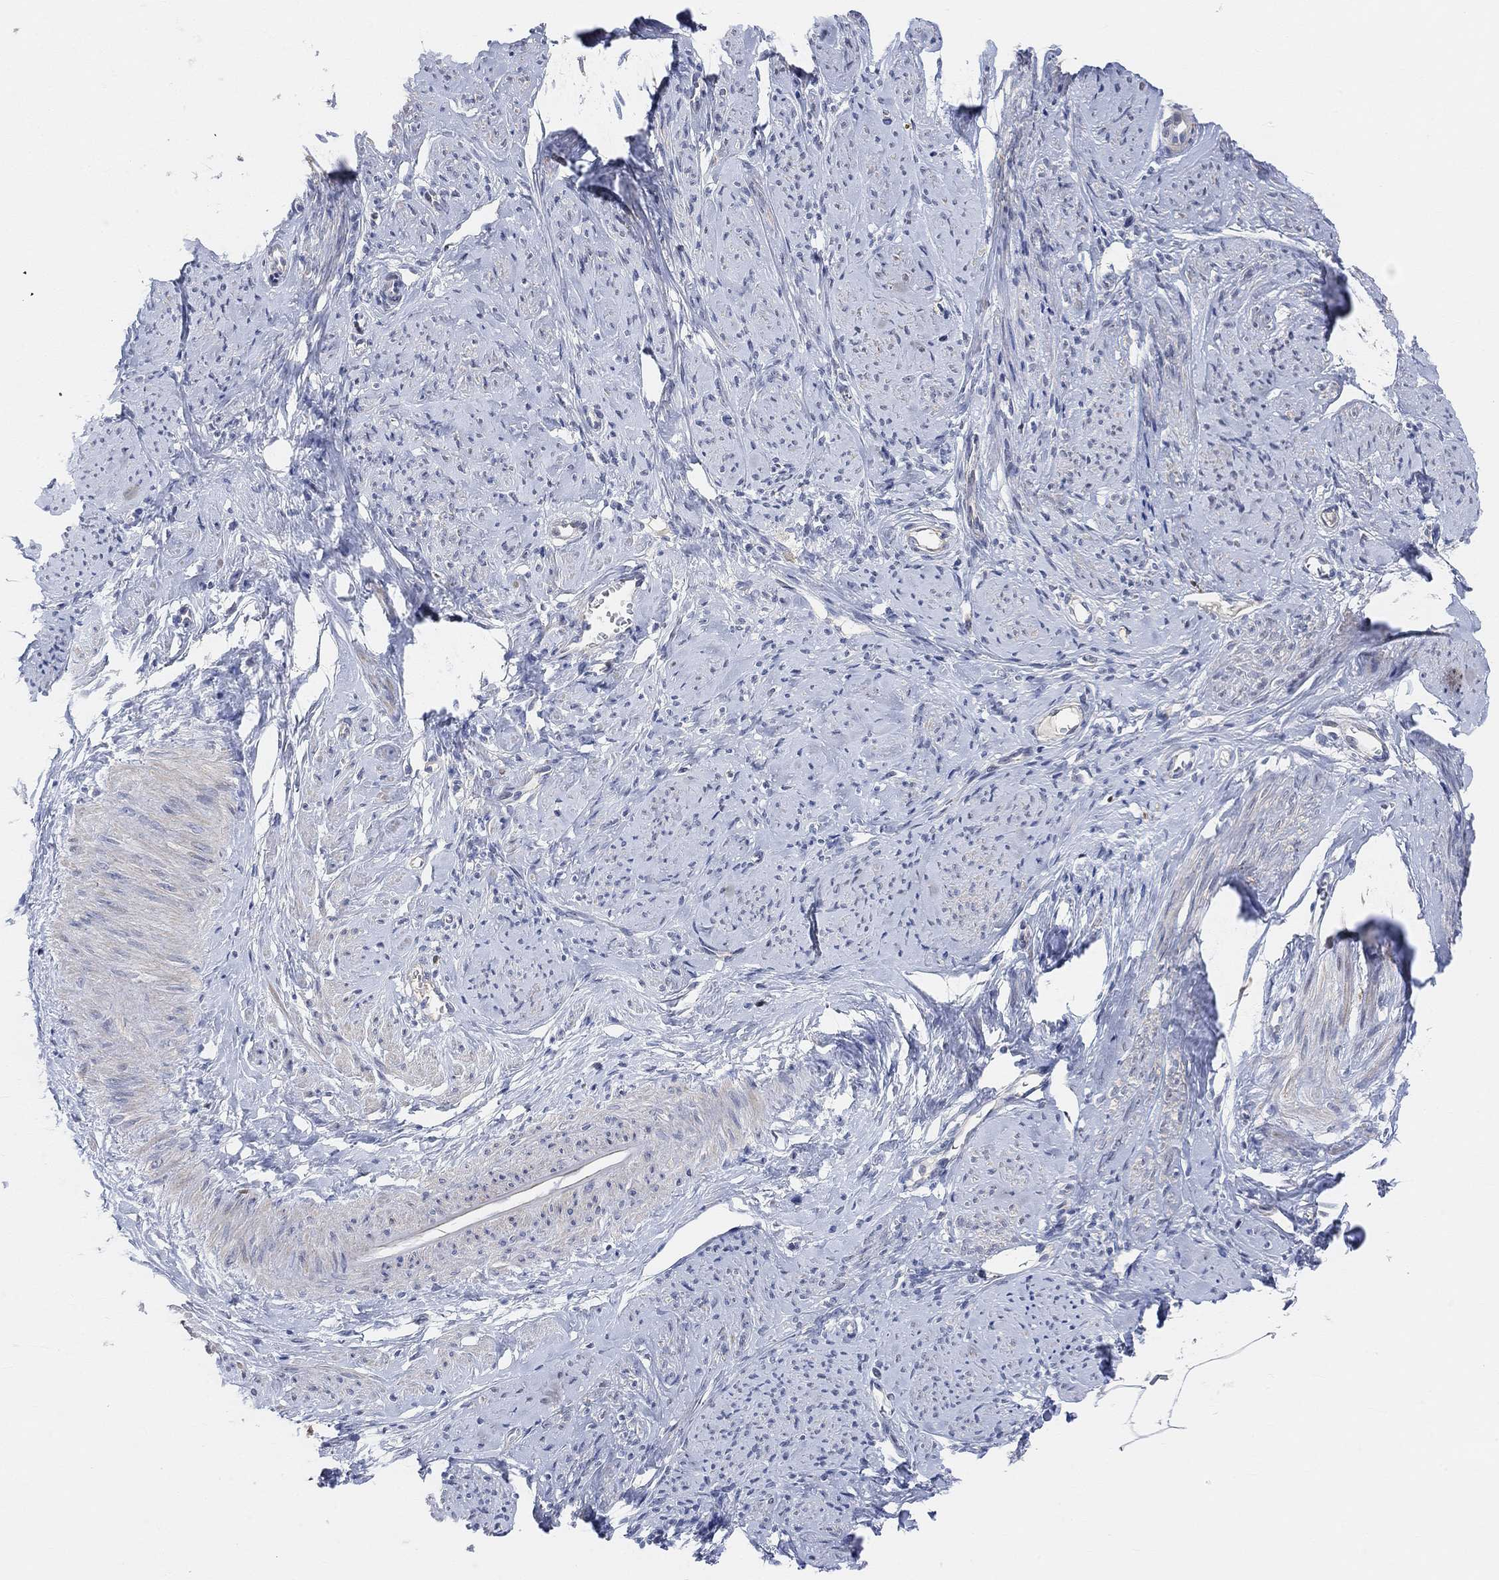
{"staining": {"intensity": "weak", "quantity": "25%-75%", "location": "cytoplasmic/membranous"}, "tissue": "smooth muscle", "cell_type": "Smooth muscle cells", "image_type": "normal", "snomed": [{"axis": "morphology", "description": "Normal tissue, NOS"}, {"axis": "topography", "description": "Smooth muscle"}], "caption": "IHC (DAB) staining of unremarkable smooth muscle reveals weak cytoplasmic/membranous protein expression in about 25%-75% of smooth muscle cells. The protein is stained brown, and the nuclei are stained in blue (DAB (3,3'-diaminobenzidine) IHC with brightfield microscopy, high magnification).", "gene": "HCRTR1", "patient": {"sex": "female", "age": 48}}